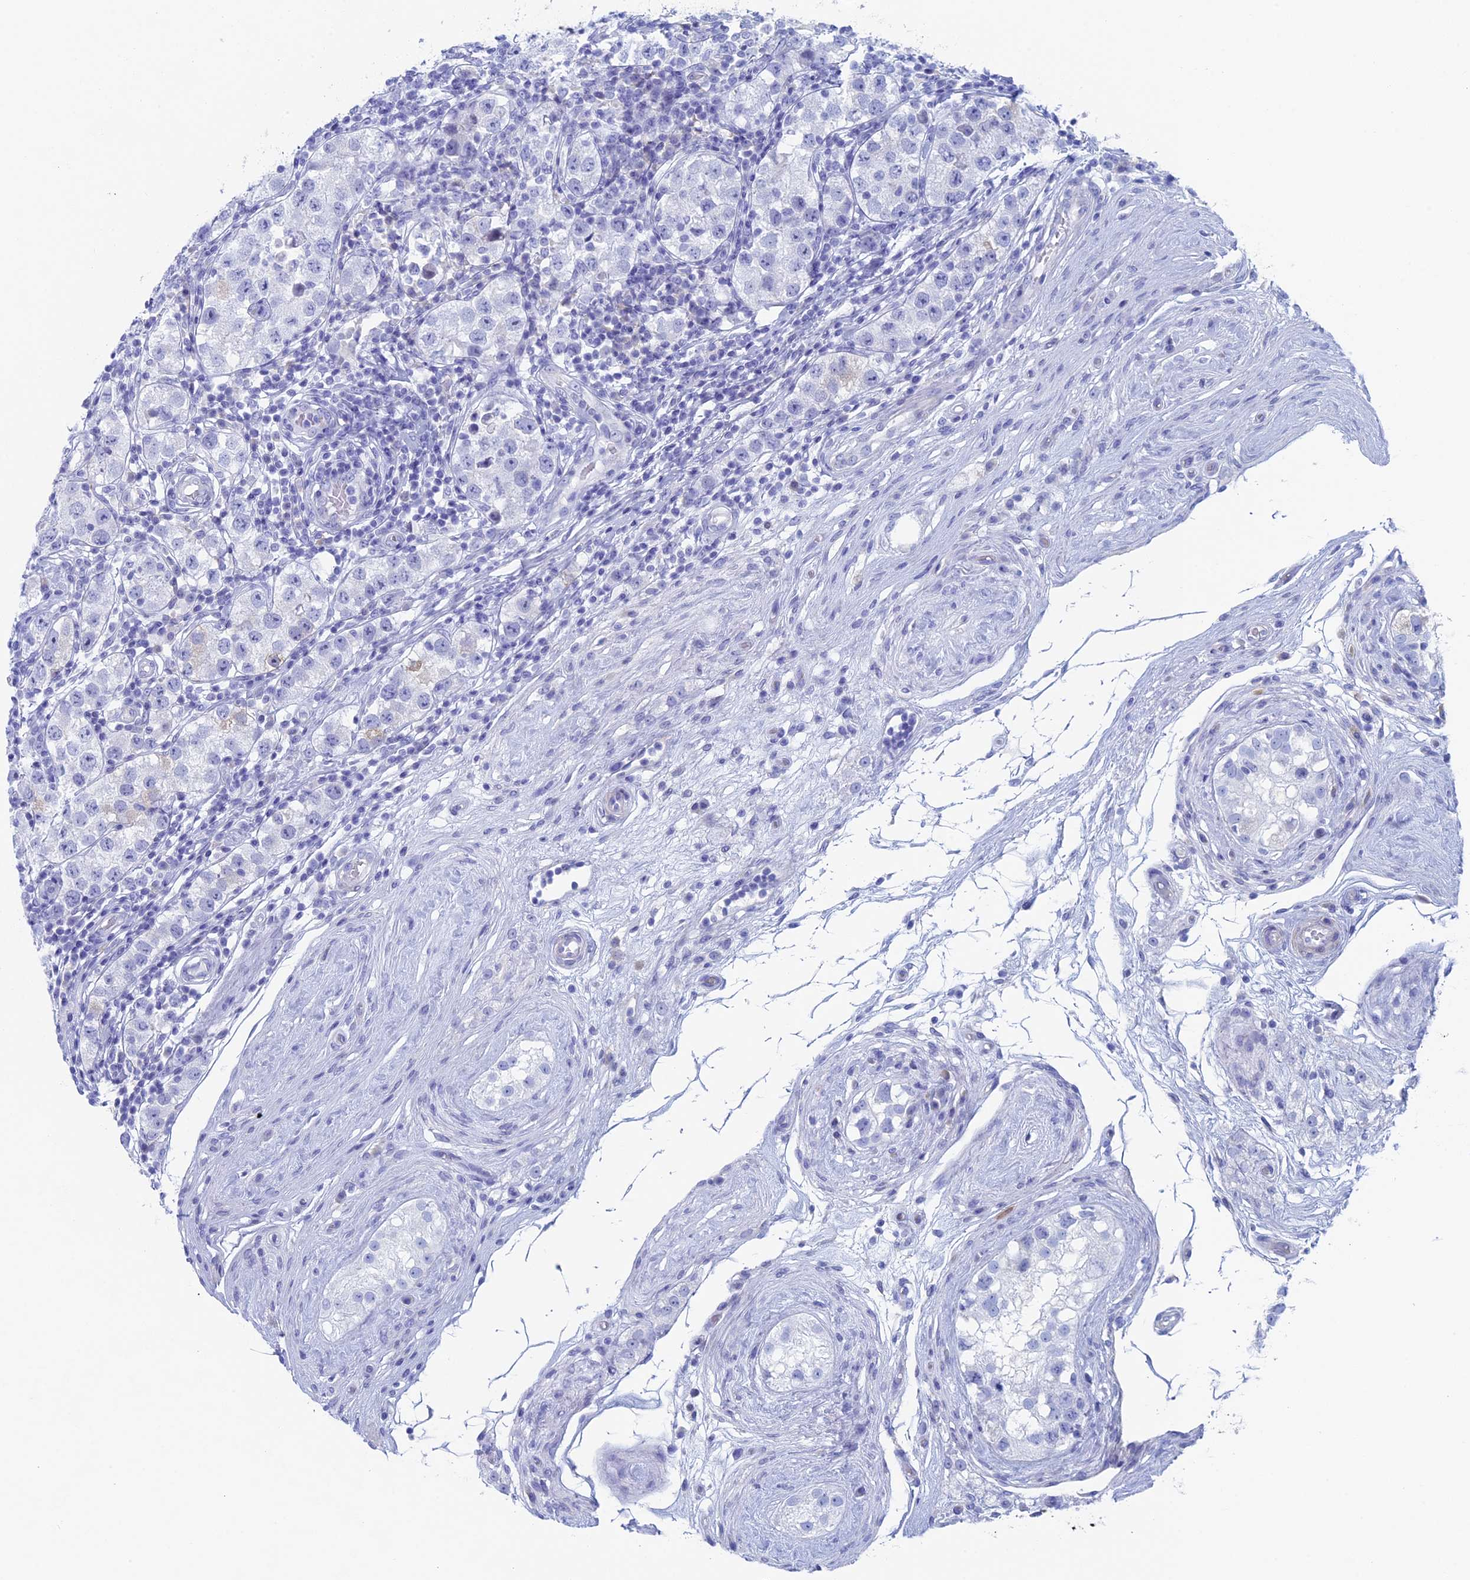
{"staining": {"intensity": "negative", "quantity": "none", "location": "none"}, "tissue": "testis cancer", "cell_type": "Tumor cells", "image_type": "cancer", "snomed": [{"axis": "morphology", "description": "Seminoma, NOS"}, {"axis": "topography", "description": "Testis"}], "caption": "Testis seminoma was stained to show a protein in brown. There is no significant positivity in tumor cells.", "gene": "MAGEB6", "patient": {"sex": "male", "age": 34}}